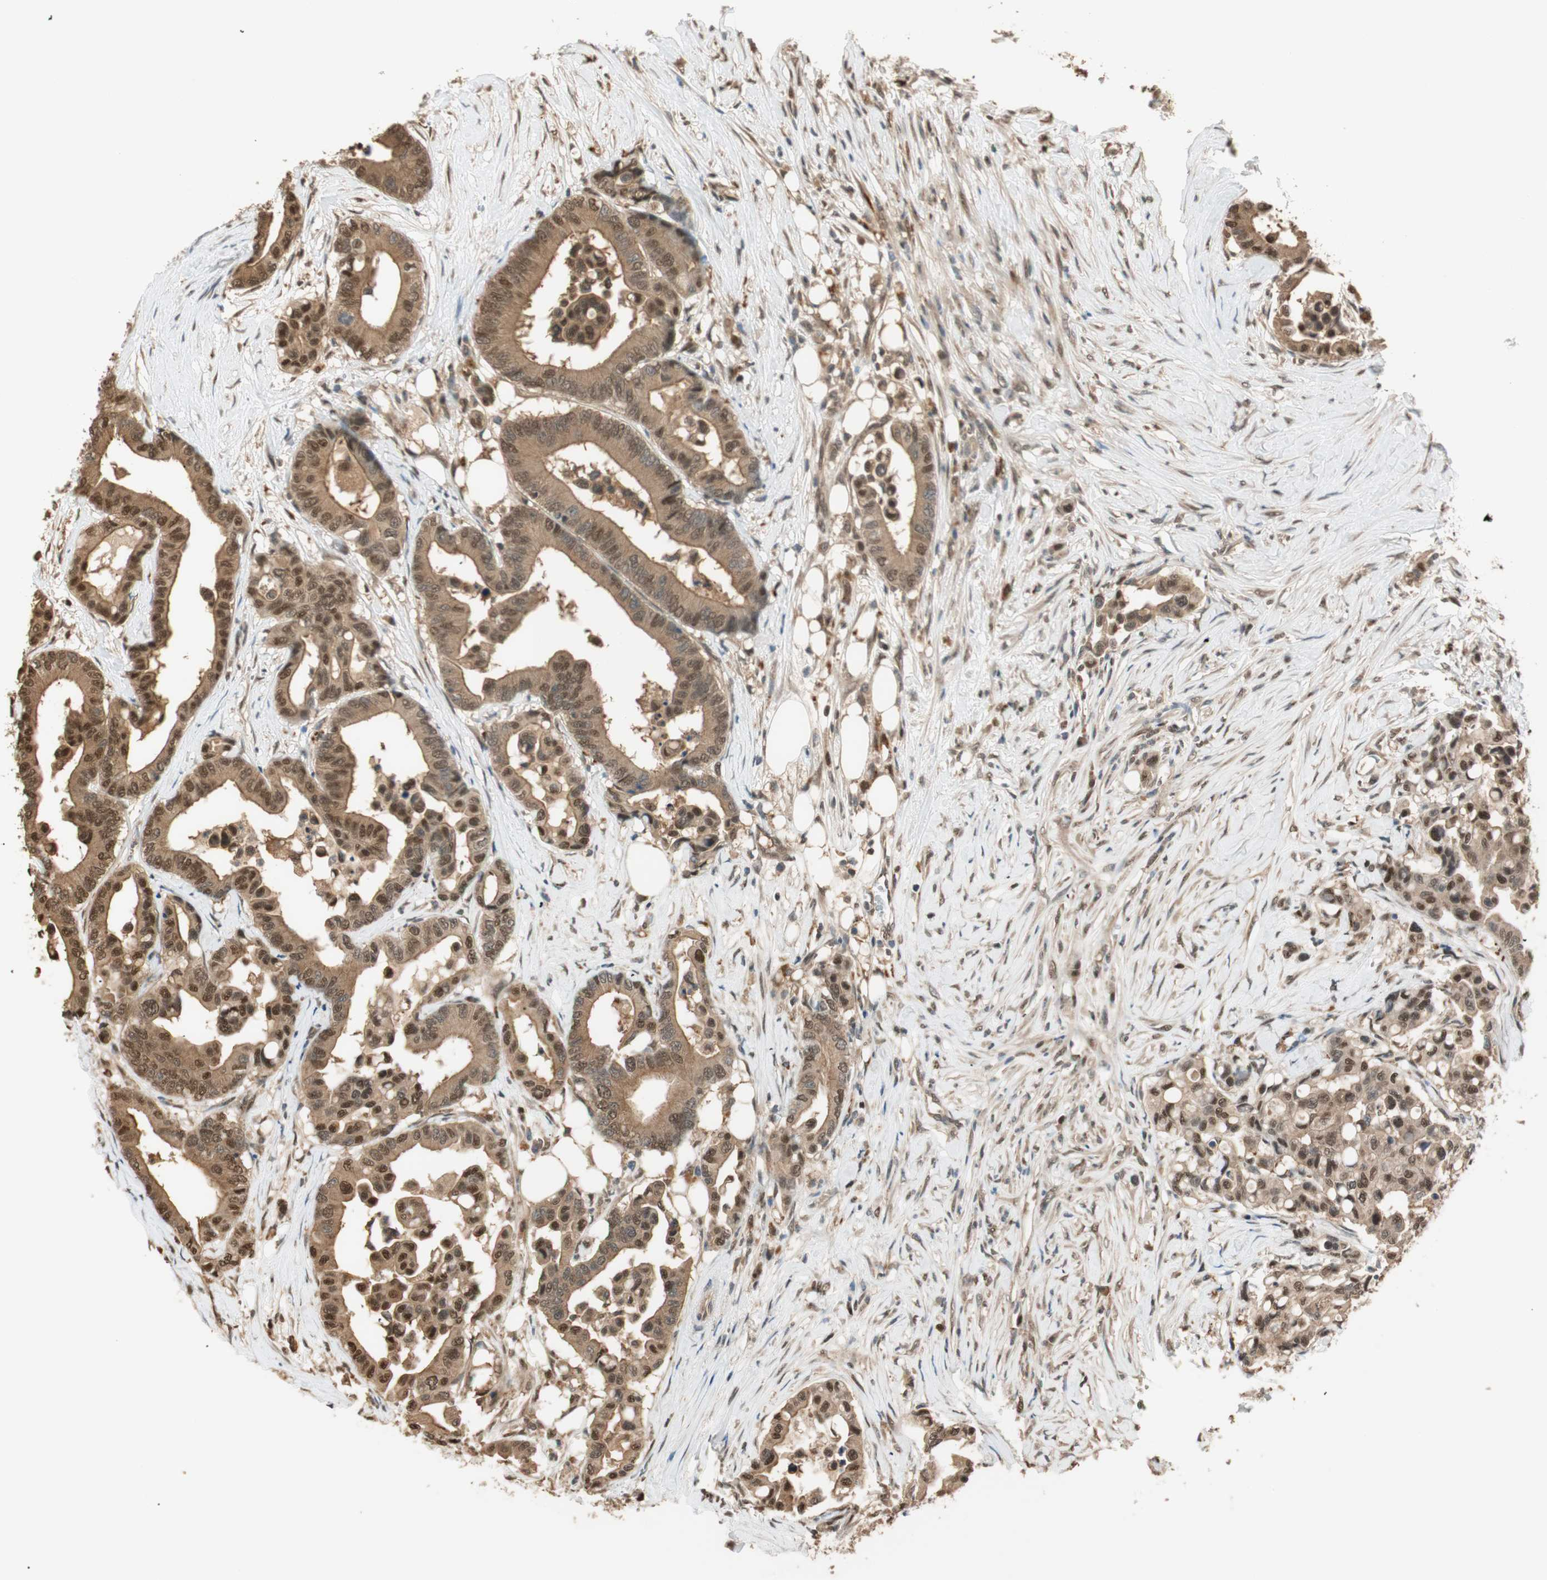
{"staining": {"intensity": "moderate", "quantity": ">75%", "location": "cytoplasmic/membranous,nuclear"}, "tissue": "colorectal cancer", "cell_type": "Tumor cells", "image_type": "cancer", "snomed": [{"axis": "morphology", "description": "Normal tissue, NOS"}, {"axis": "morphology", "description": "Adenocarcinoma, NOS"}, {"axis": "topography", "description": "Colon"}], "caption": "Colorectal cancer stained with a protein marker displays moderate staining in tumor cells.", "gene": "ZNF443", "patient": {"sex": "male", "age": 82}}